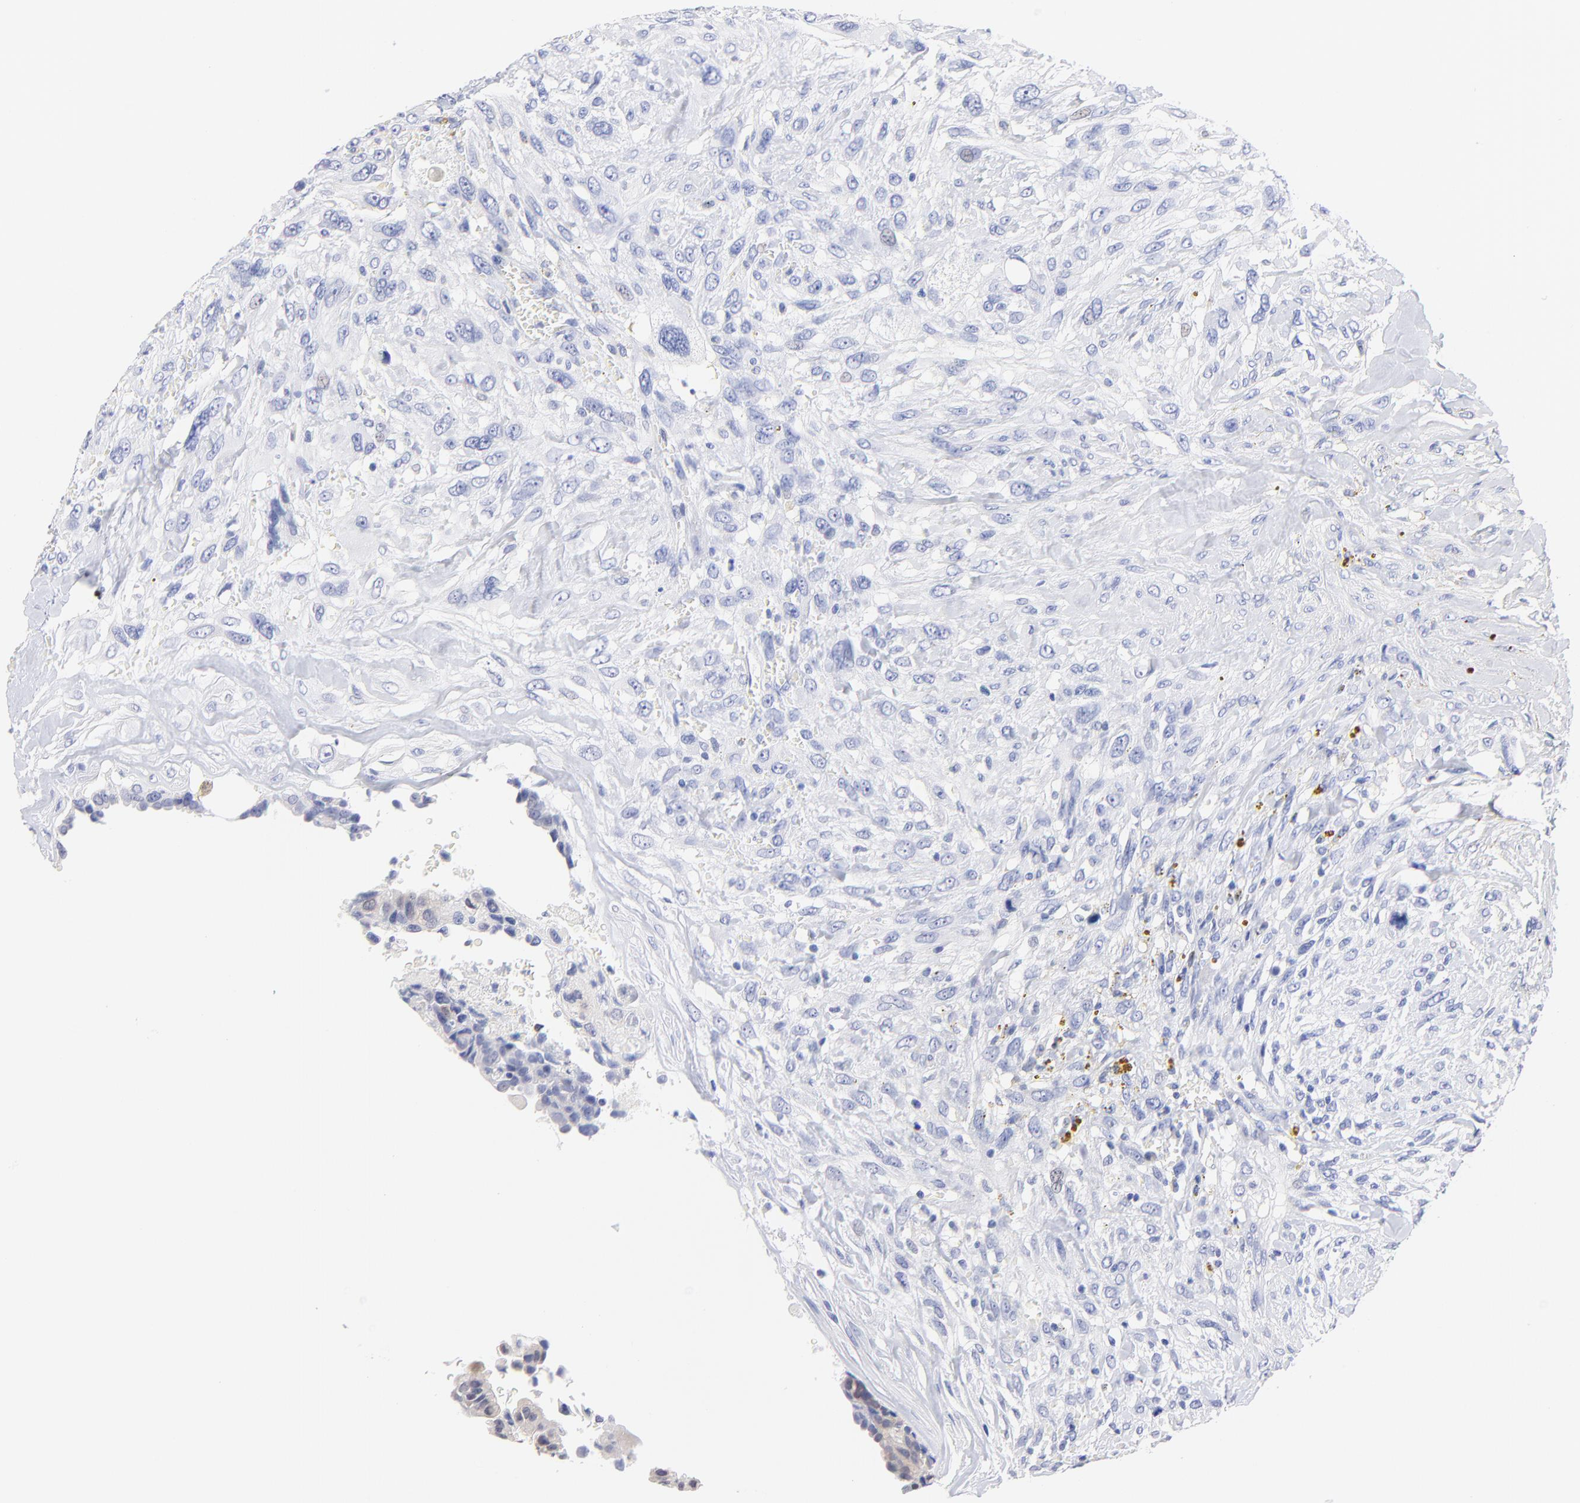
{"staining": {"intensity": "negative", "quantity": "none", "location": "none"}, "tissue": "breast cancer", "cell_type": "Tumor cells", "image_type": "cancer", "snomed": [{"axis": "morphology", "description": "Neoplasm, malignant, NOS"}, {"axis": "topography", "description": "Breast"}], "caption": "Immunohistochemistry (IHC) image of neoplastic tissue: breast cancer (malignant neoplasm) stained with DAB (3,3'-diaminobenzidine) displays no significant protein staining in tumor cells.", "gene": "CFAP57", "patient": {"sex": "female", "age": 50}}